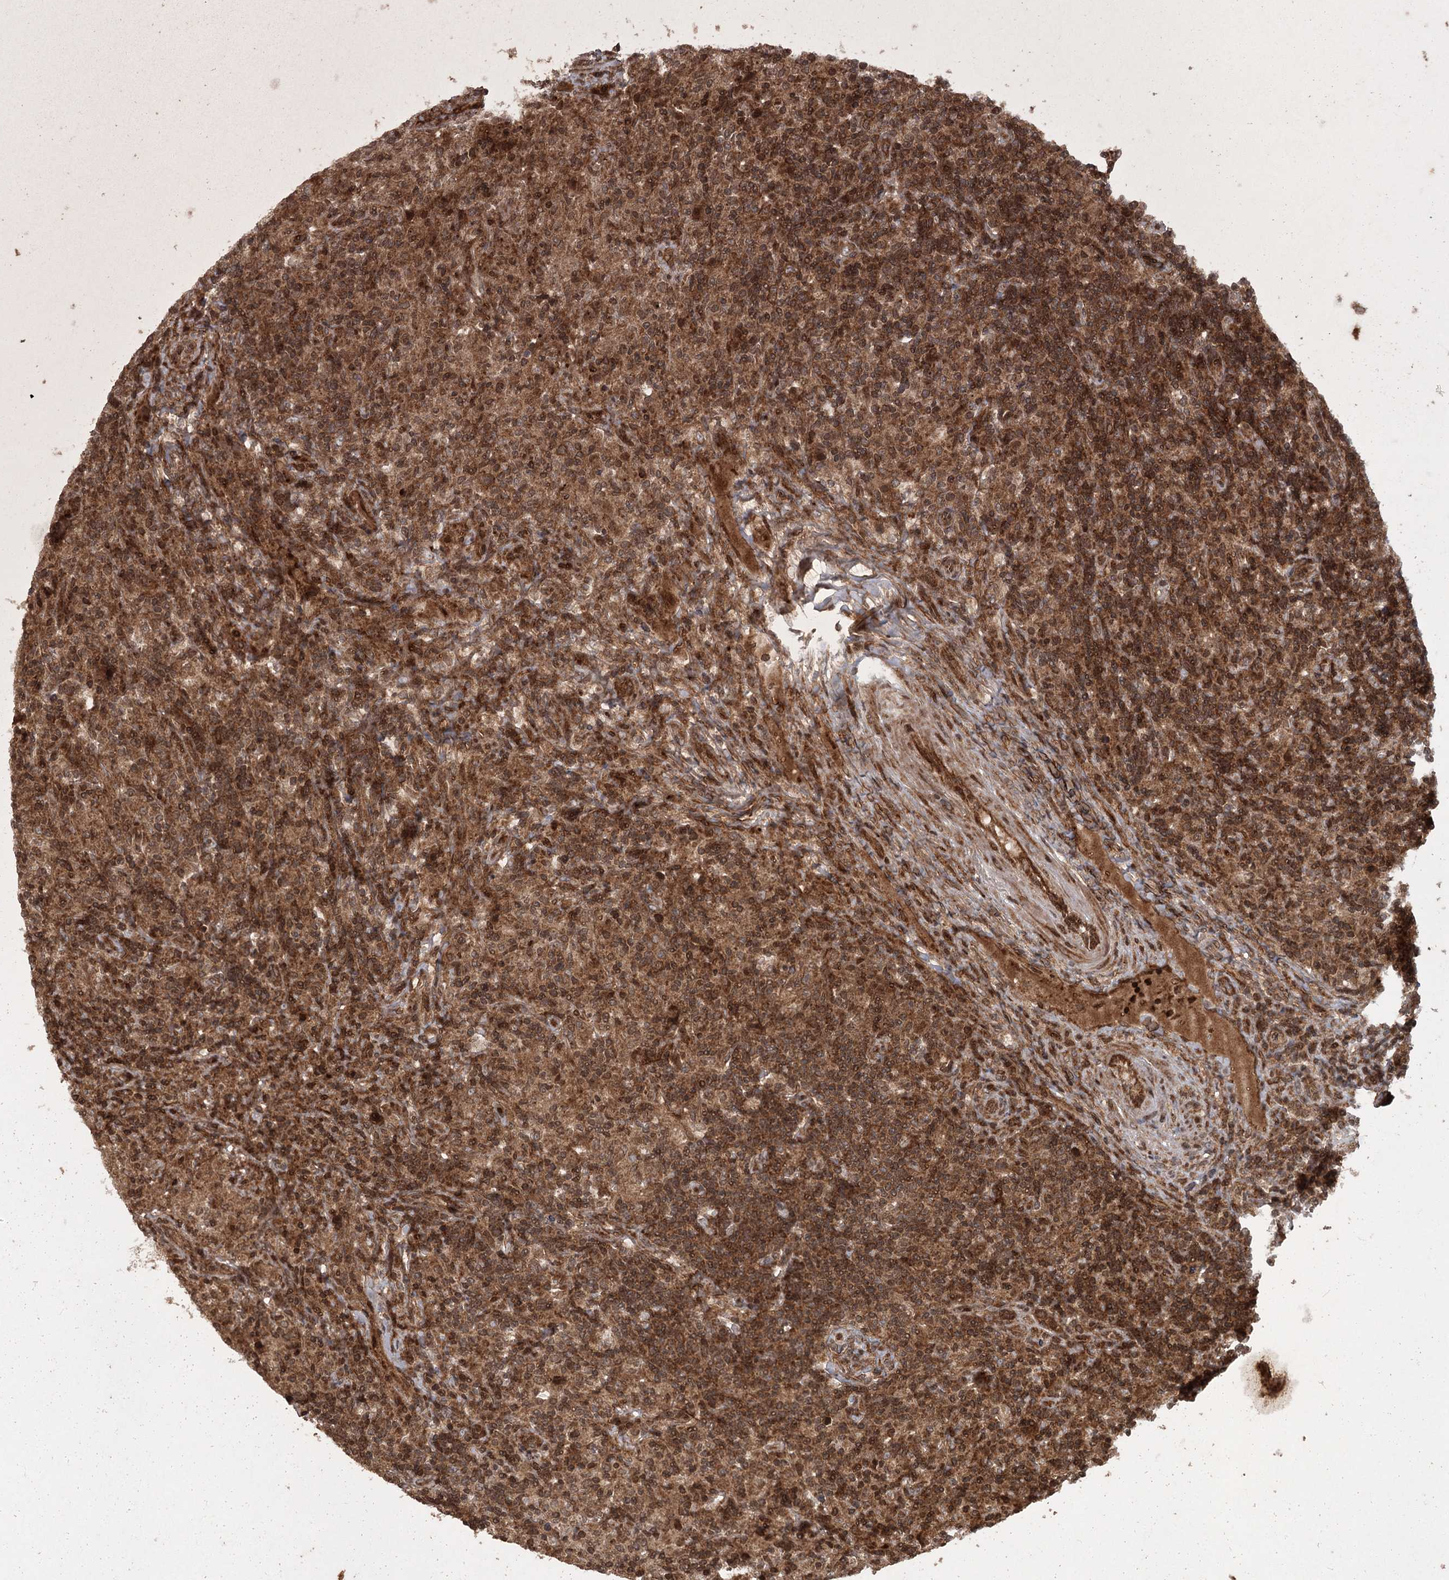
{"staining": {"intensity": "strong", "quantity": ">75%", "location": "cytoplasmic/membranous"}, "tissue": "lymphoma", "cell_type": "Tumor cells", "image_type": "cancer", "snomed": [{"axis": "morphology", "description": "Hodgkin's disease, NOS"}, {"axis": "topography", "description": "Lymph node"}], "caption": "Human Hodgkin's disease stained for a protein (brown) shows strong cytoplasmic/membranous positive positivity in approximately >75% of tumor cells.", "gene": "RPAP3", "patient": {"sex": "male", "age": 70}}